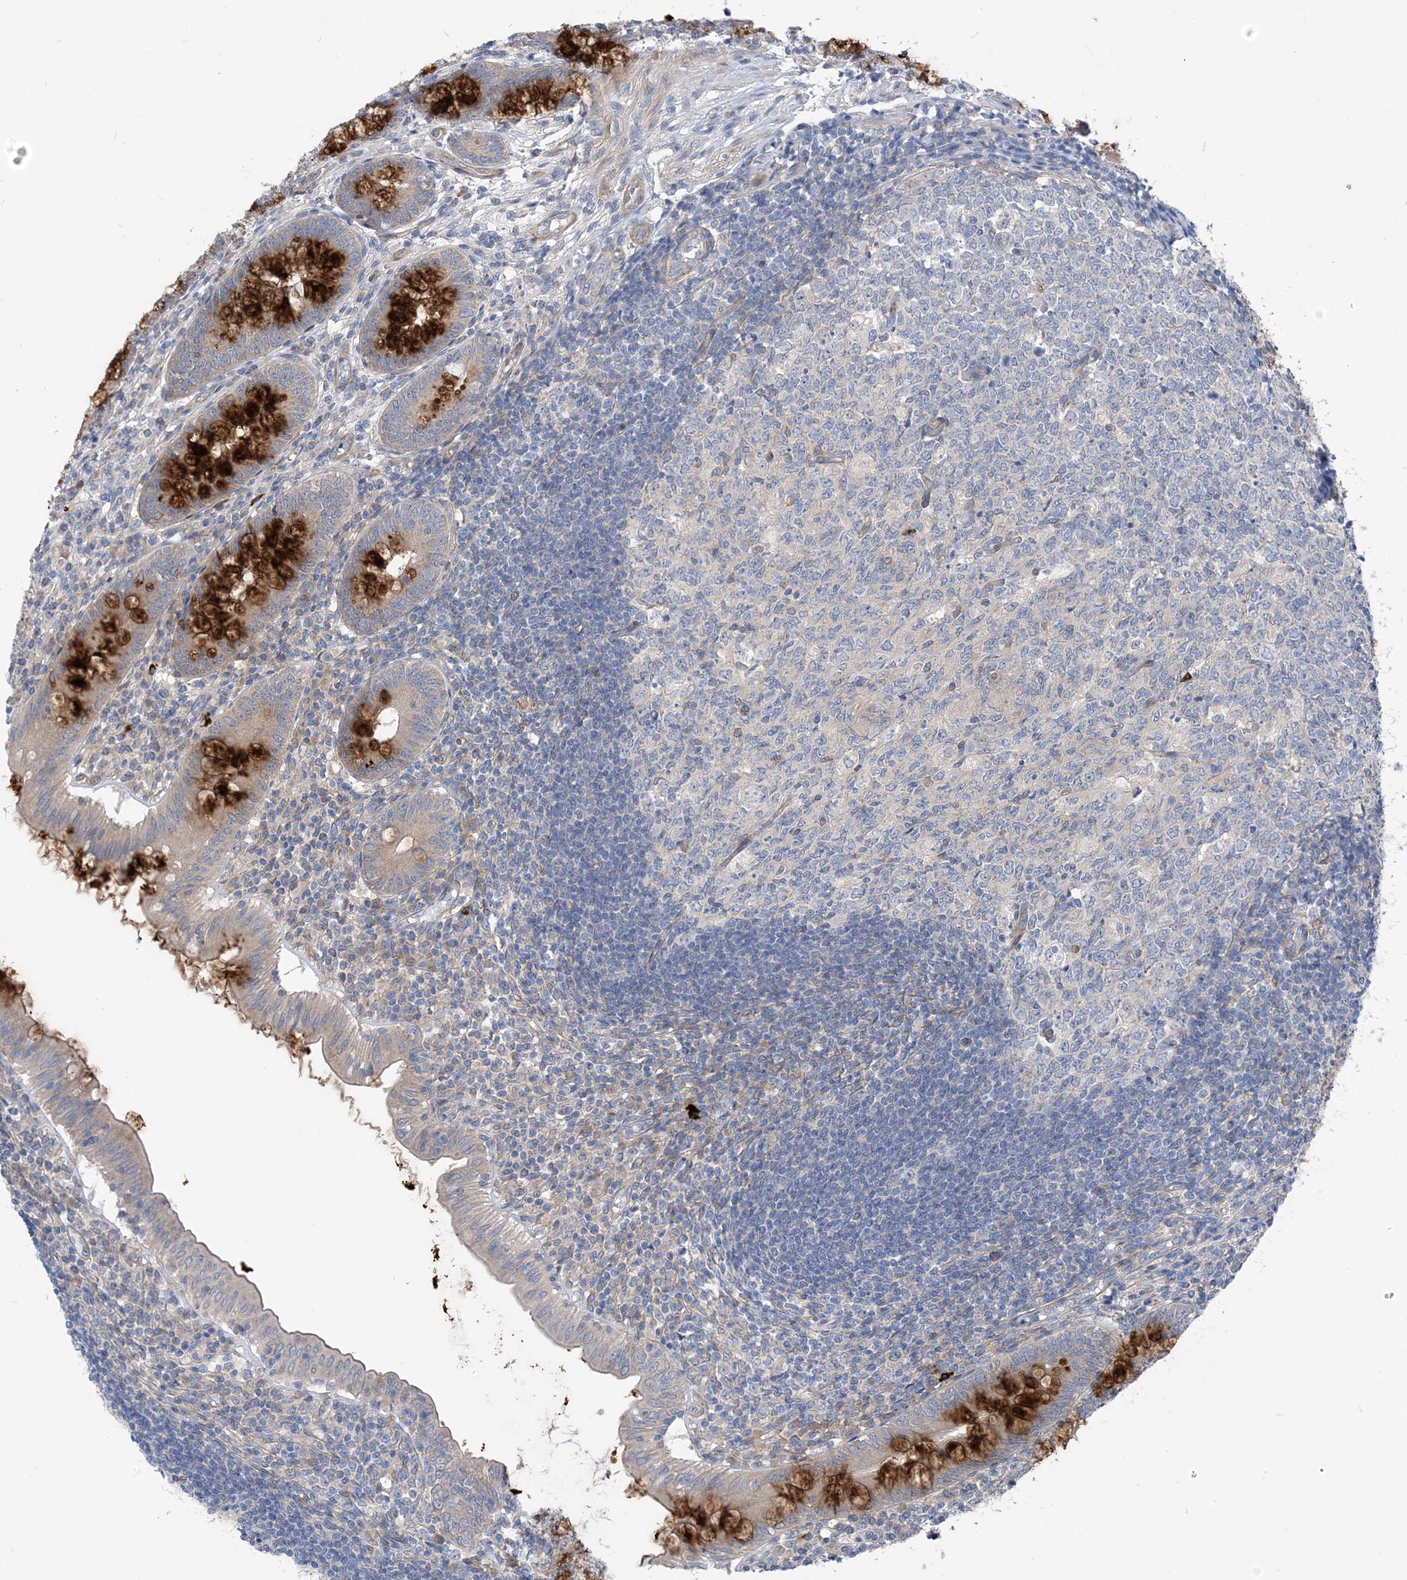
{"staining": {"intensity": "strong", "quantity": "25%-75%", "location": "cytoplasmic/membranous"}, "tissue": "appendix", "cell_type": "Glandular cells", "image_type": "normal", "snomed": [{"axis": "morphology", "description": "Normal tissue, NOS"}, {"axis": "topography", "description": "Appendix"}], "caption": "The micrograph demonstrates staining of benign appendix, revealing strong cytoplasmic/membranous protein positivity (brown color) within glandular cells. Using DAB (3,3'-diaminobenzidine) (brown) and hematoxylin (blue) stains, captured at high magnification using brightfield microscopy.", "gene": "PLEKHA3", "patient": {"sex": "male", "age": 14}}